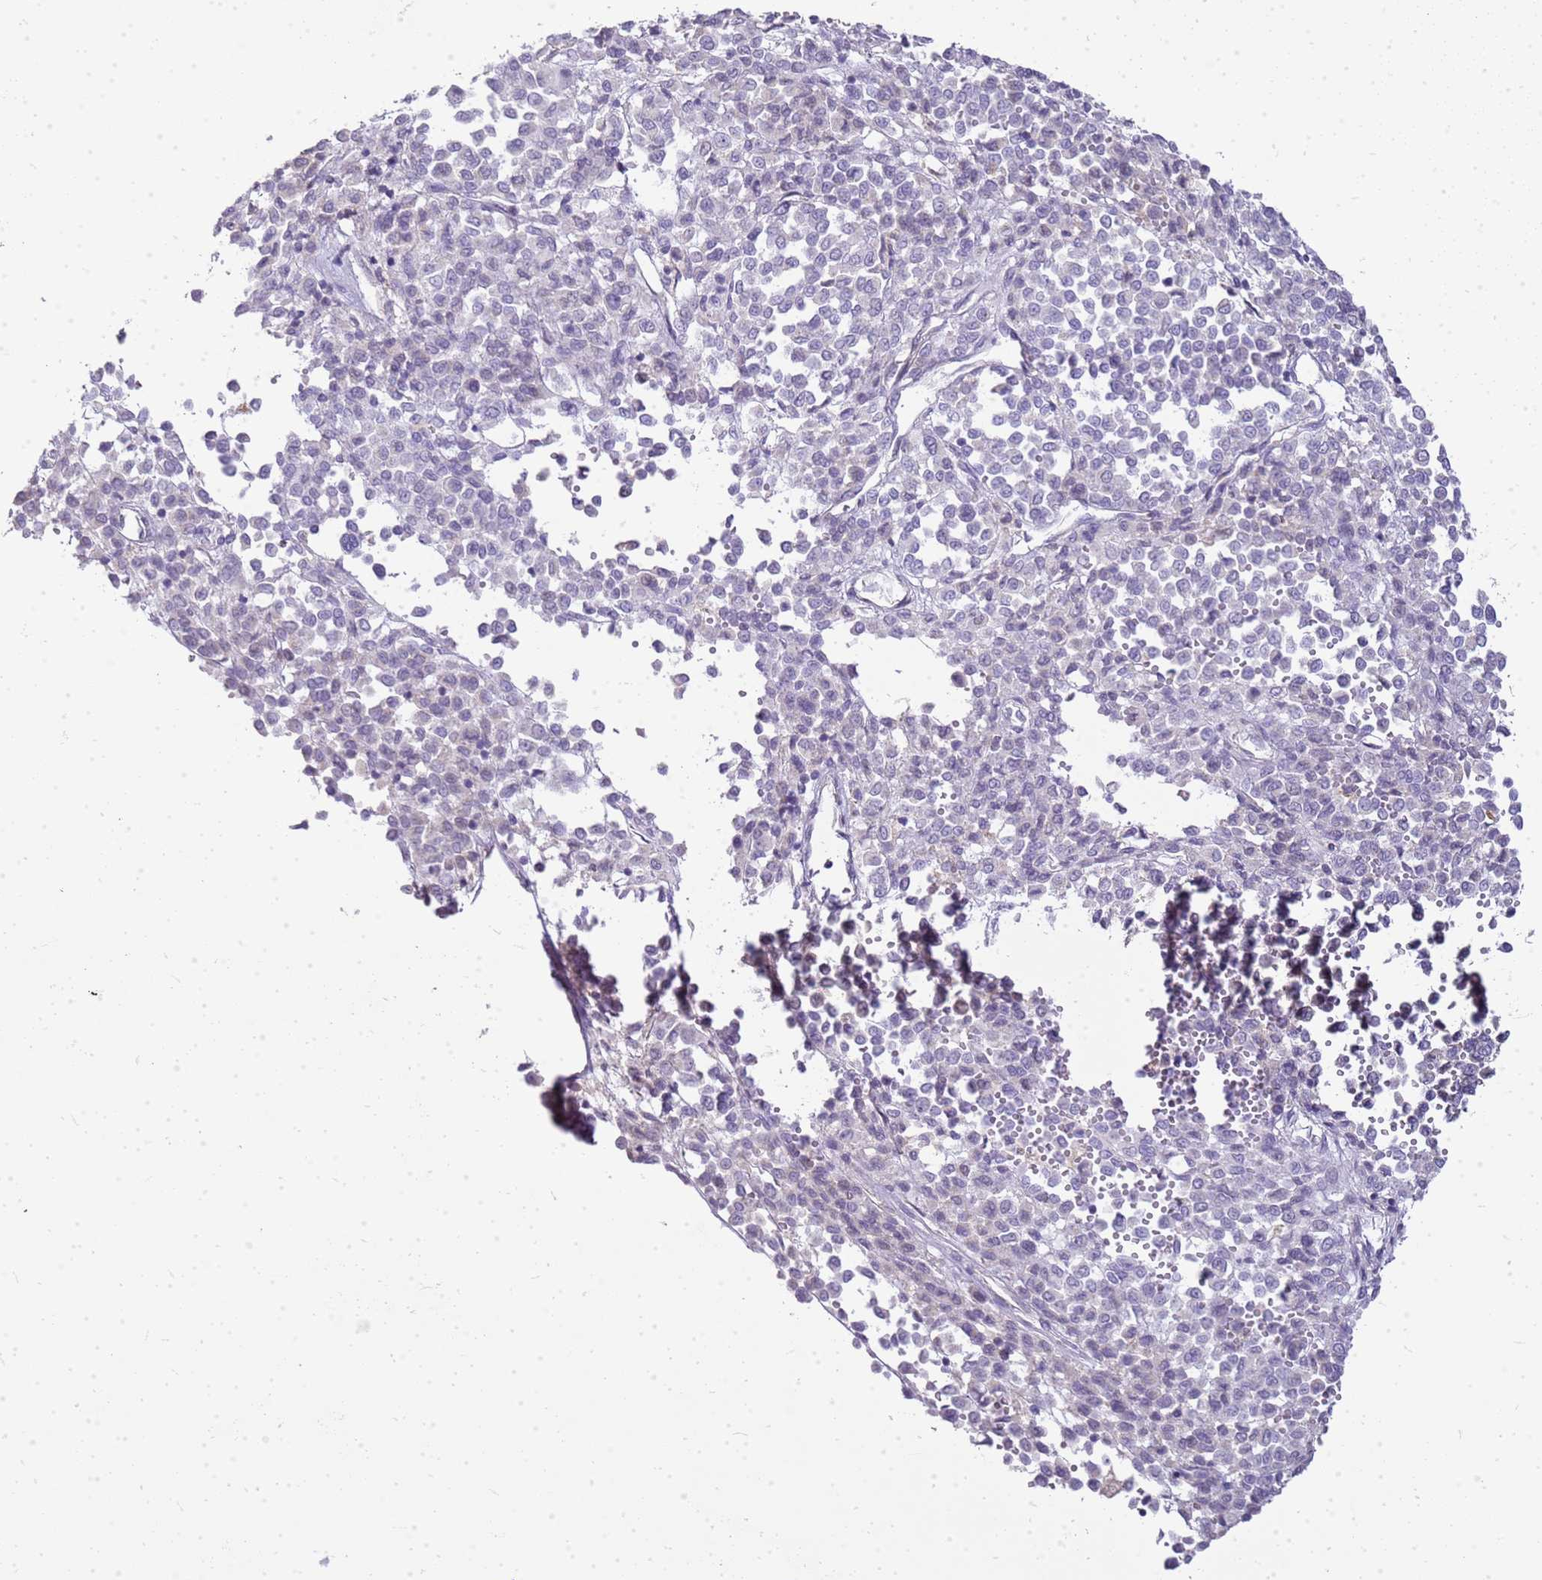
{"staining": {"intensity": "negative", "quantity": "none", "location": "none"}, "tissue": "melanoma", "cell_type": "Tumor cells", "image_type": "cancer", "snomed": [{"axis": "morphology", "description": "Malignant melanoma, Metastatic site"}, {"axis": "topography", "description": "Pancreas"}], "caption": "Micrograph shows no protein expression in tumor cells of malignant melanoma (metastatic site) tissue. (DAB (3,3'-diaminobenzidine) immunohistochemistry, high magnification).", "gene": "FABP2", "patient": {"sex": "female", "age": 30}}